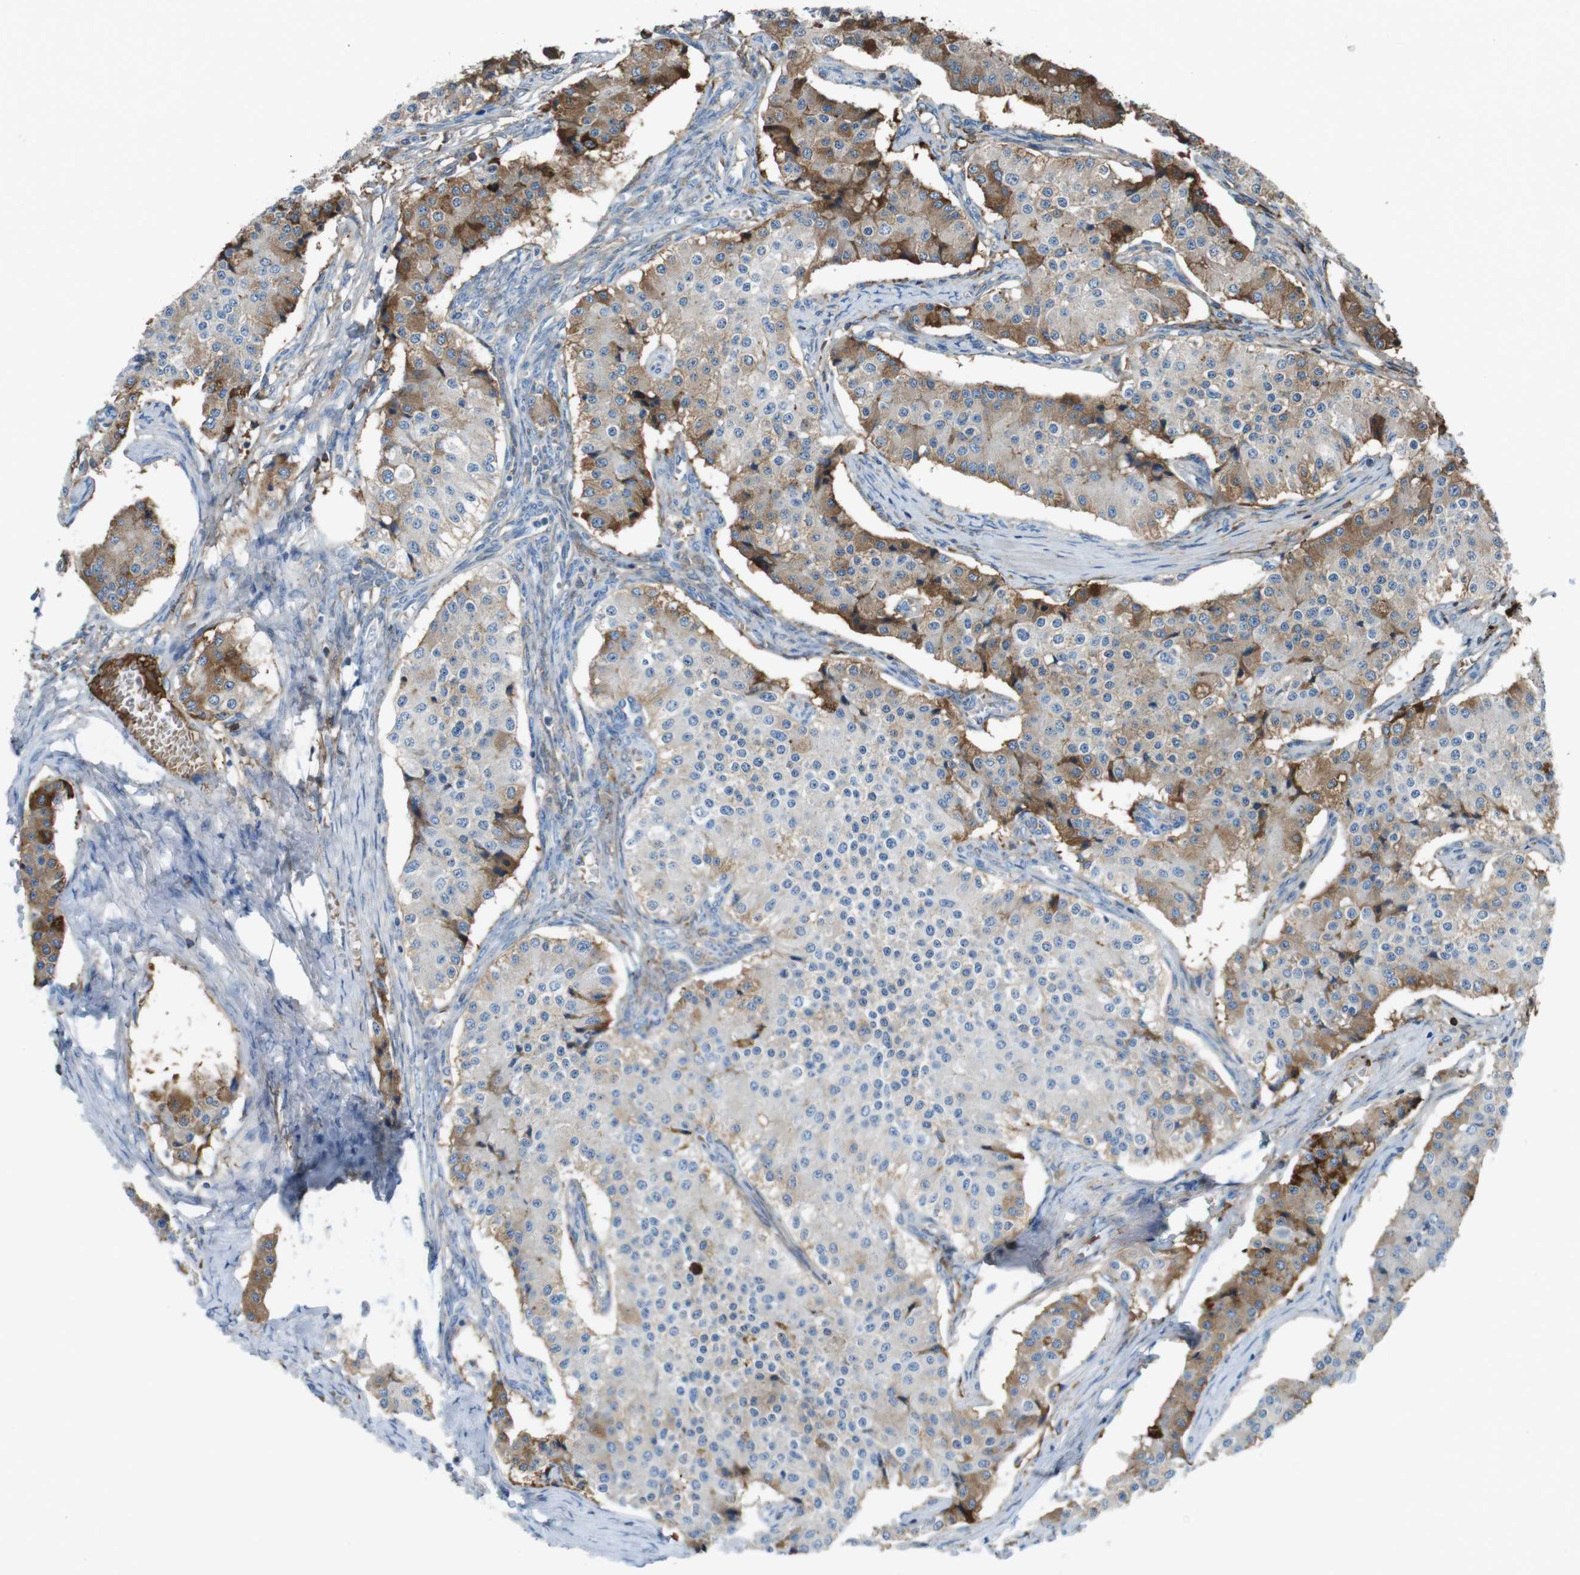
{"staining": {"intensity": "moderate", "quantity": "25%-75%", "location": "cytoplasmic/membranous"}, "tissue": "carcinoid", "cell_type": "Tumor cells", "image_type": "cancer", "snomed": [{"axis": "morphology", "description": "Carcinoid, malignant, NOS"}, {"axis": "topography", "description": "Colon"}], "caption": "IHC (DAB) staining of human carcinoid displays moderate cytoplasmic/membranous protein positivity in approximately 25%-75% of tumor cells.", "gene": "LTBP4", "patient": {"sex": "female", "age": 52}}